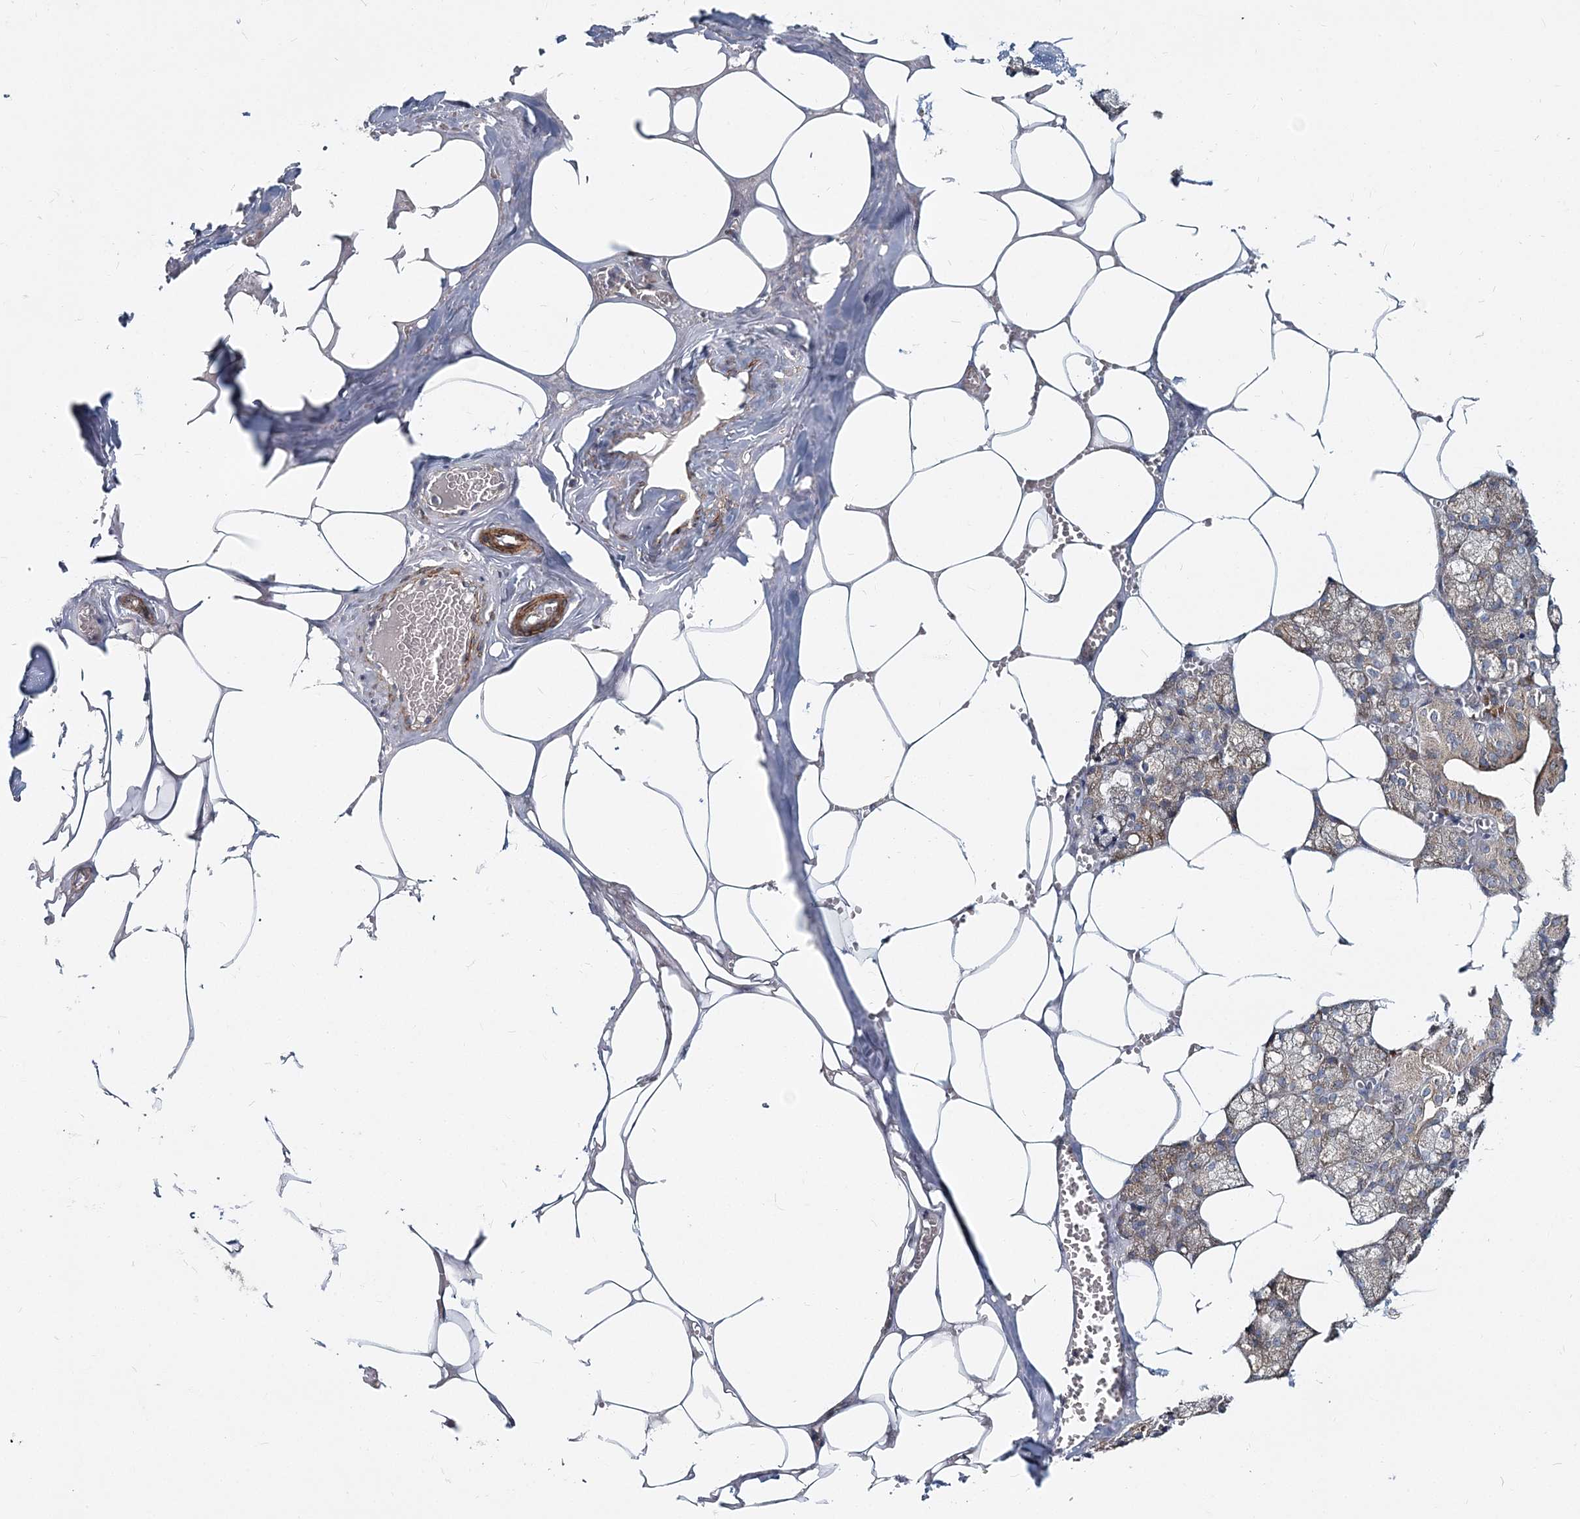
{"staining": {"intensity": "moderate", "quantity": "25%-75%", "location": "cytoplasmic/membranous"}, "tissue": "salivary gland", "cell_type": "Glandular cells", "image_type": "normal", "snomed": [{"axis": "morphology", "description": "Normal tissue, NOS"}, {"axis": "topography", "description": "Salivary gland"}], "caption": "A brown stain highlights moderate cytoplasmic/membranous staining of a protein in glandular cells of normal salivary gland.", "gene": "NBAS", "patient": {"sex": "male", "age": 62}}